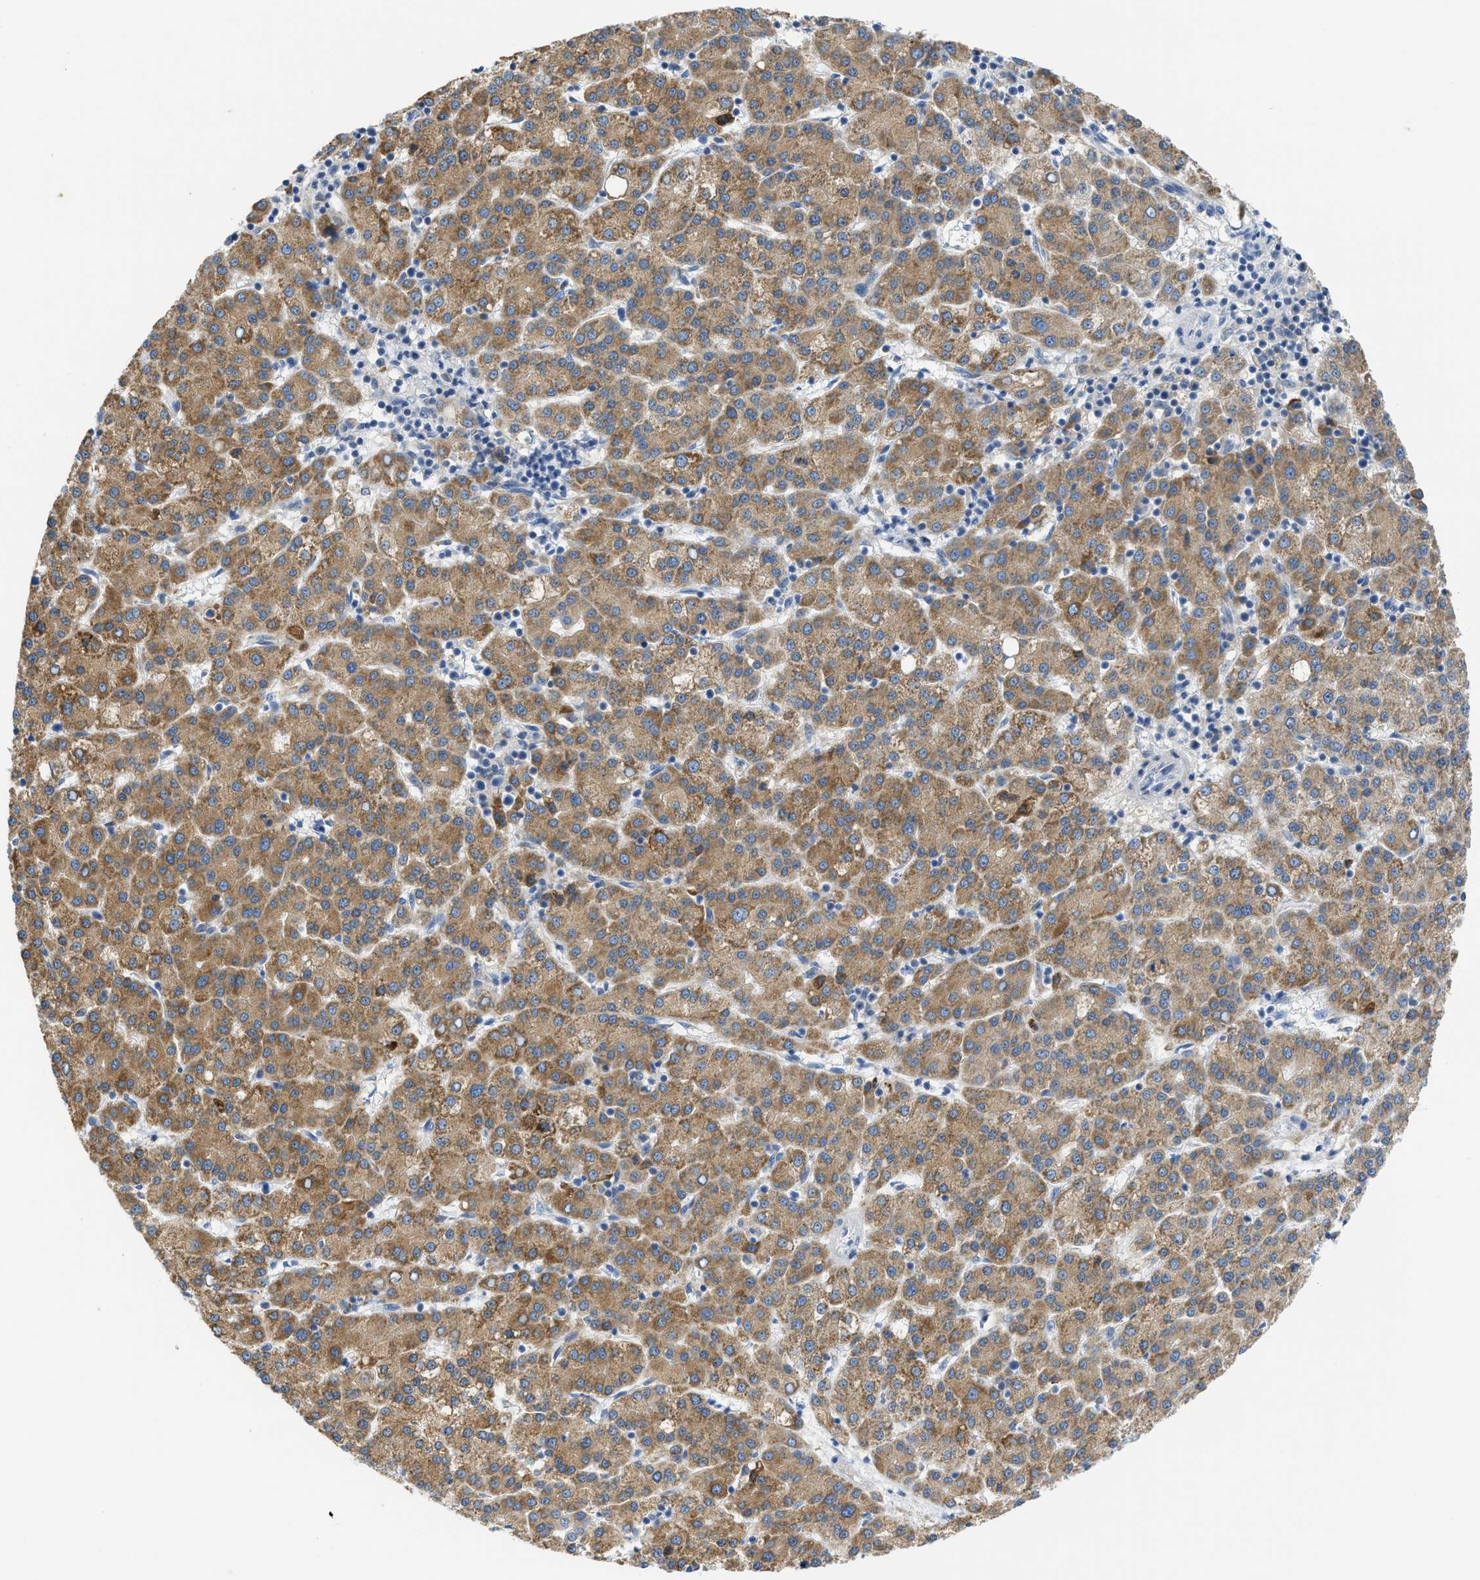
{"staining": {"intensity": "moderate", "quantity": ">75%", "location": "cytoplasmic/membranous"}, "tissue": "liver cancer", "cell_type": "Tumor cells", "image_type": "cancer", "snomed": [{"axis": "morphology", "description": "Carcinoma, Hepatocellular, NOS"}, {"axis": "topography", "description": "Liver"}], "caption": "Tumor cells show moderate cytoplasmic/membranous staining in about >75% of cells in hepatocellular carcinoma (liver).", "gene": "GATD3", "patient": {"sex": "female", "age": 58}}